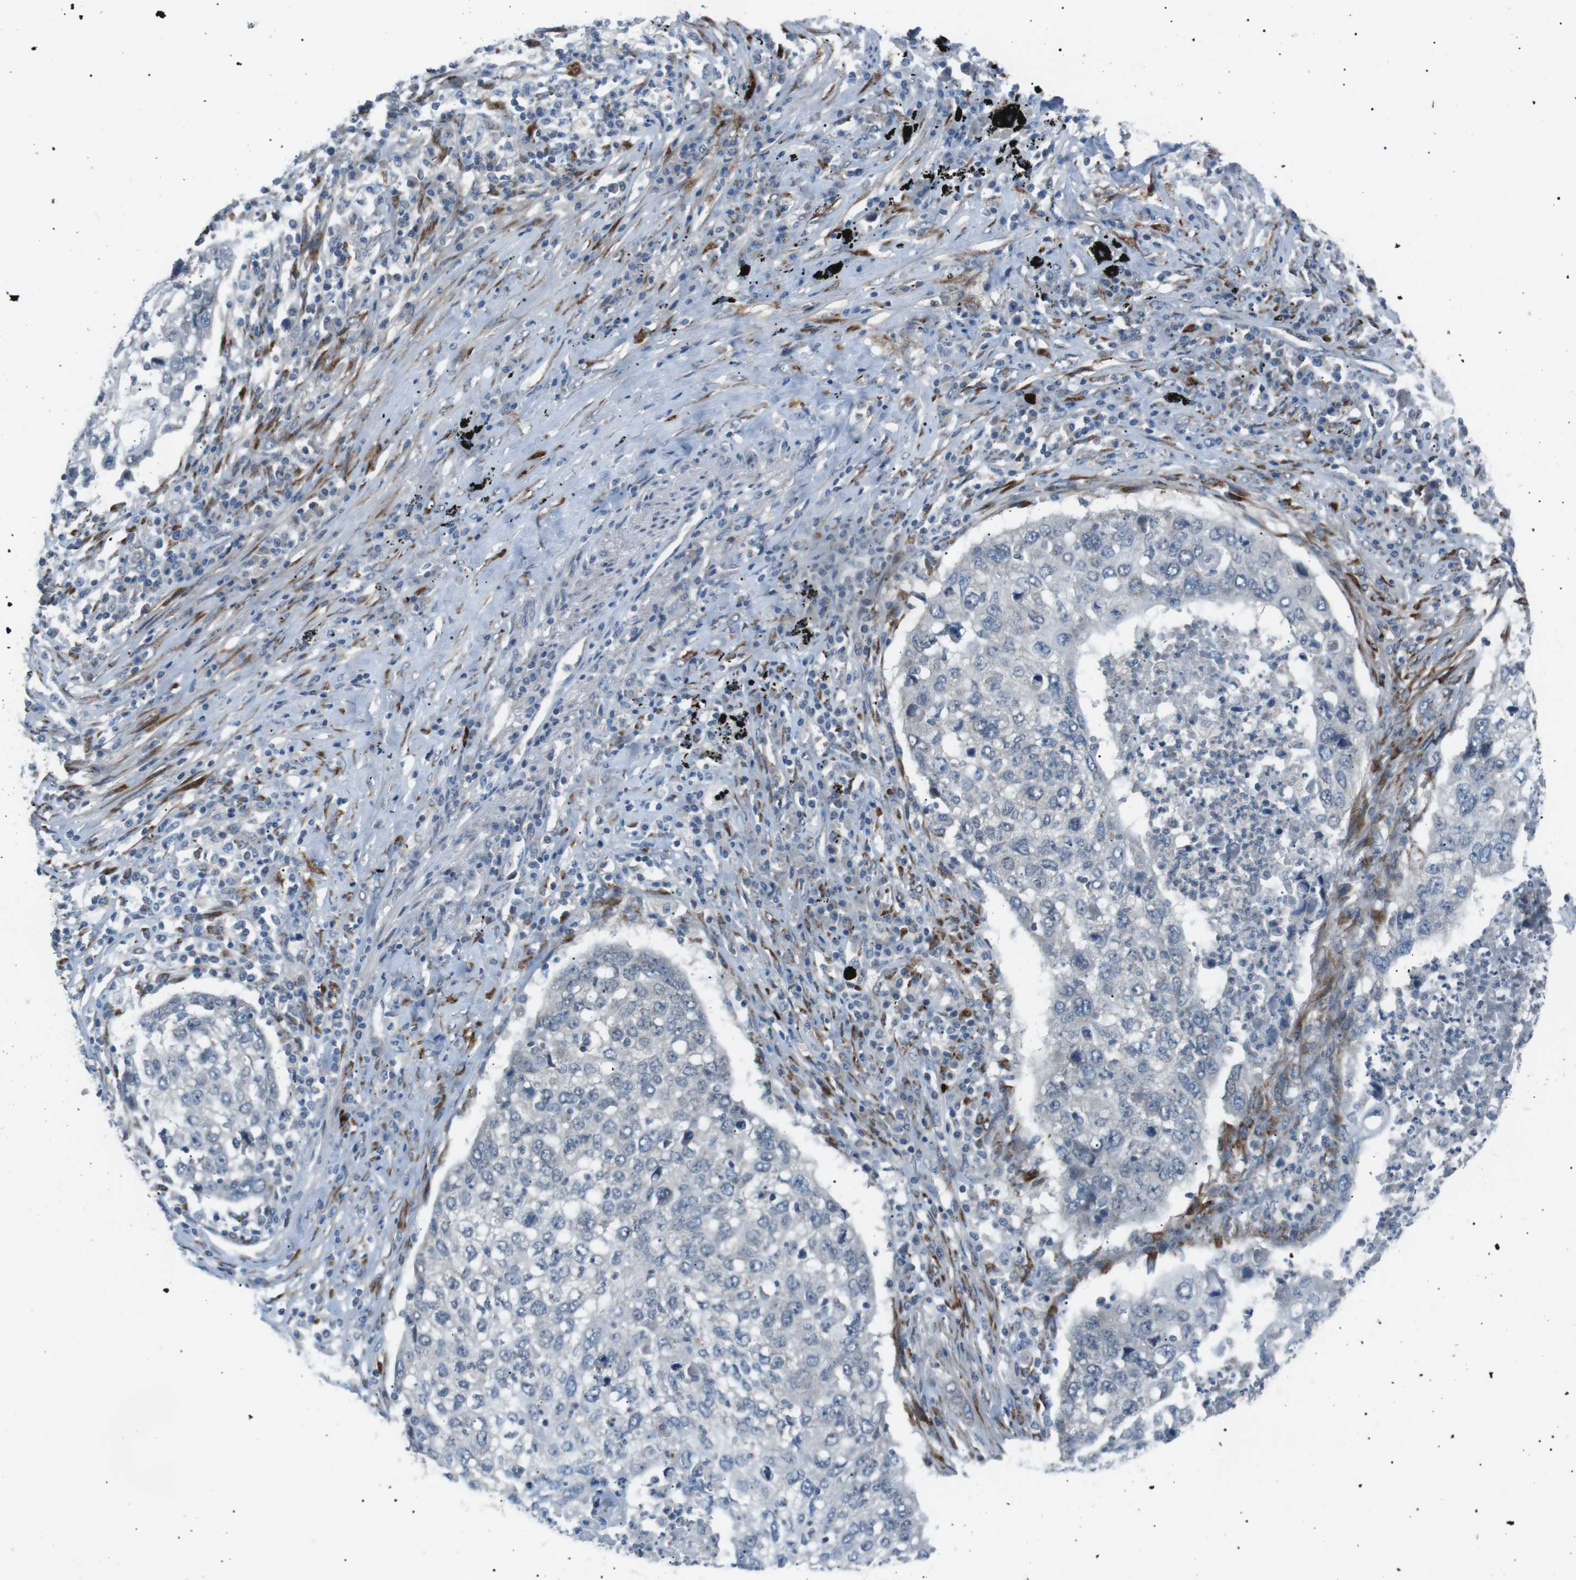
{"staining": {"intensity": "negative", "quantity": "none", "location": "none"}, "tissue": "lung cancer", "cell_type": "Tumor cells", "image_type": "cancer", "snomed": [{"axis": "morphology", "description": "Squamous cell carcinoma, NOS"}, {"axis": "topography", "description": "Lung"}], "caption": "A high-resolution image shows IHC staining of lung cancer (squamous cell carcinoma), which exhibits no significant expression in tumor cells.", "gene": "ARID5B", "patient": {"sex": "female", "age": 63}}